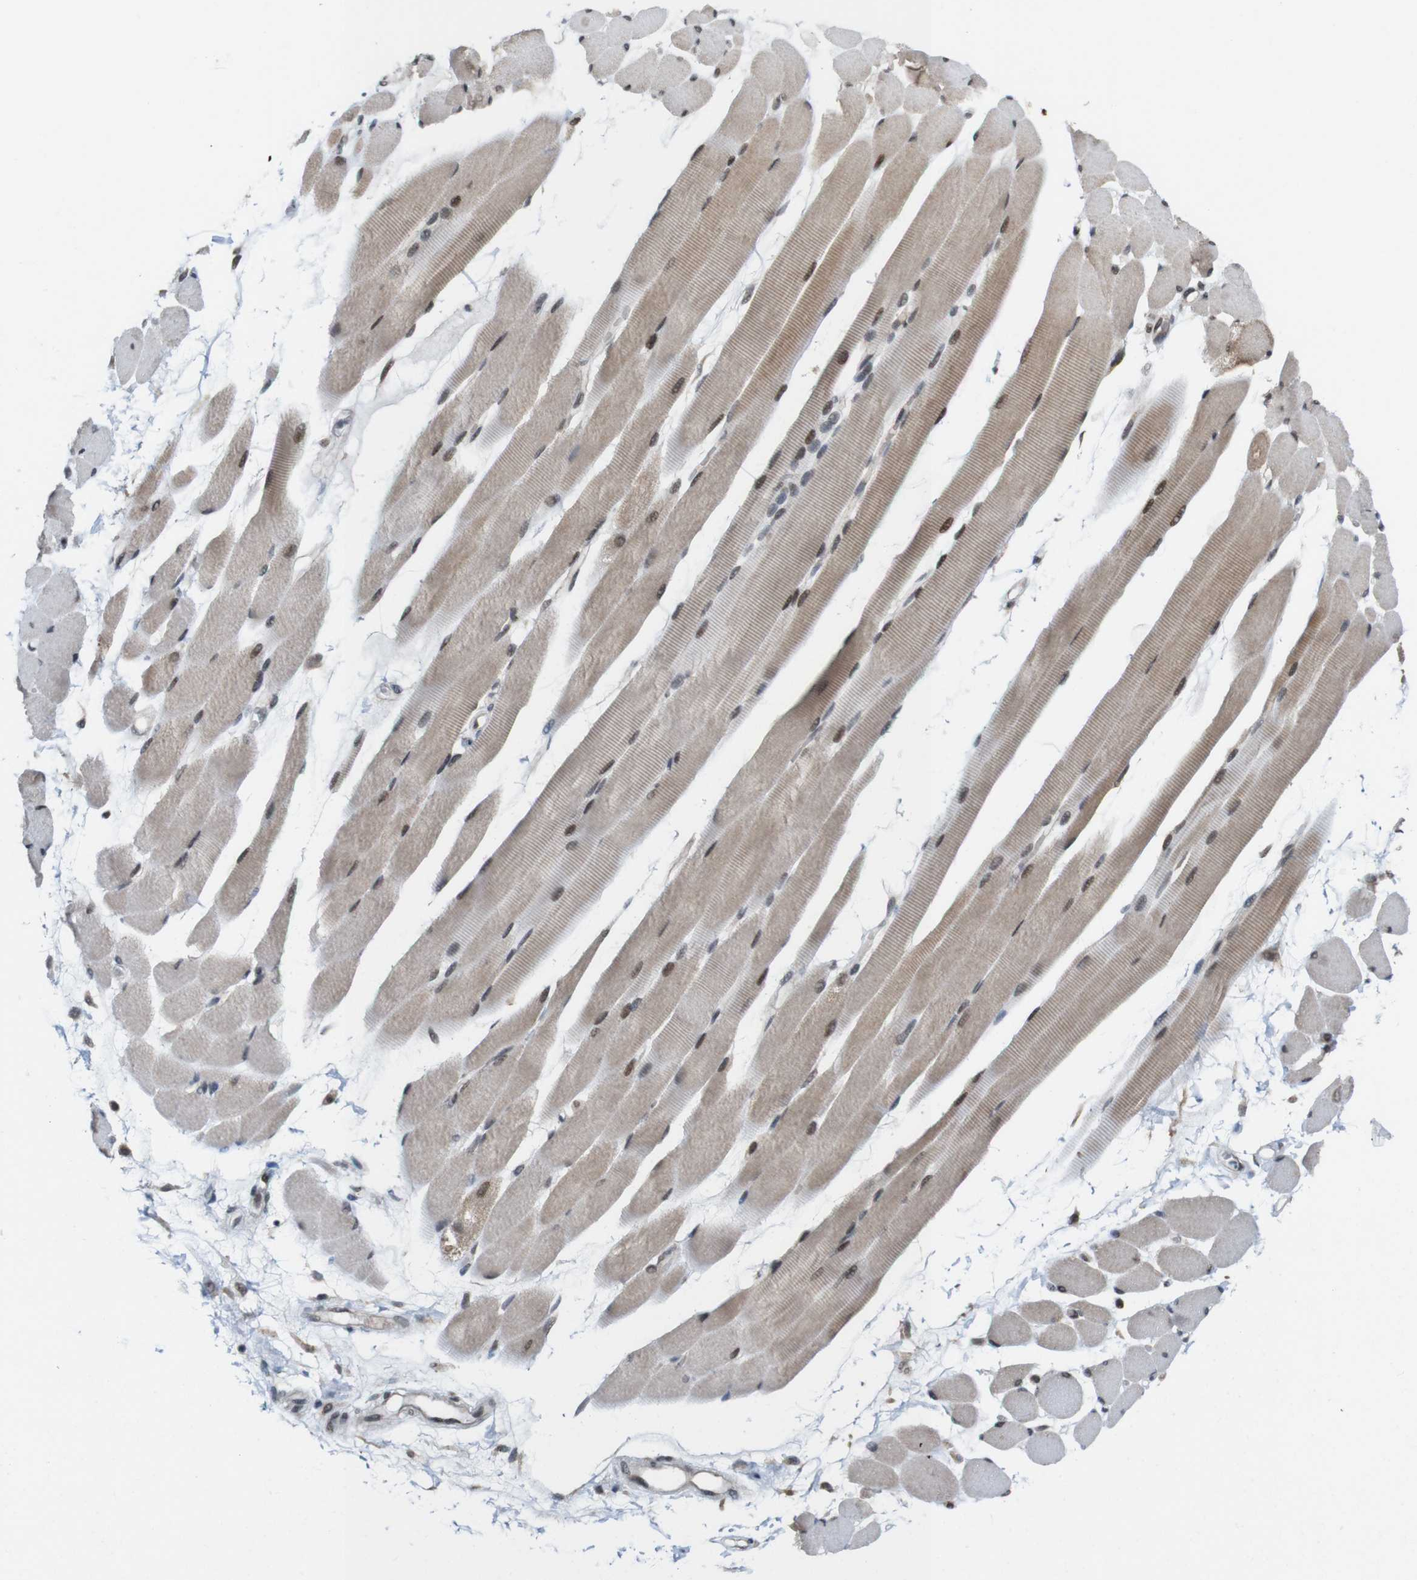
{"staining": {"intensity": "moderate", "quantity": ">75%", "location": "cytoplasmic/membranous,nuclear"}, "tissue": "skeletal muscle", "cell_type": "Myocytes", "image_type": "normal", "snomed": [{"axis": "morphology", "description": "Normal tissue, NOS"}, {"axis": "topography", "description": "Skeletal muscle"}, {"axis": "topography", "description": "Peripheral nerve tissue"}], "caption": "High-magnification brightfield microscopy of normal skeletal muscle stained with DAB (brown) and counterstained with hematoxylin (blue). myocytes exhibit moderate cytoplasmic/membranous,nuclear expression is seen in approximately>75% of cells.", "gene": "PNMA8A", "patient": {"sex": "female", "age": 84}}